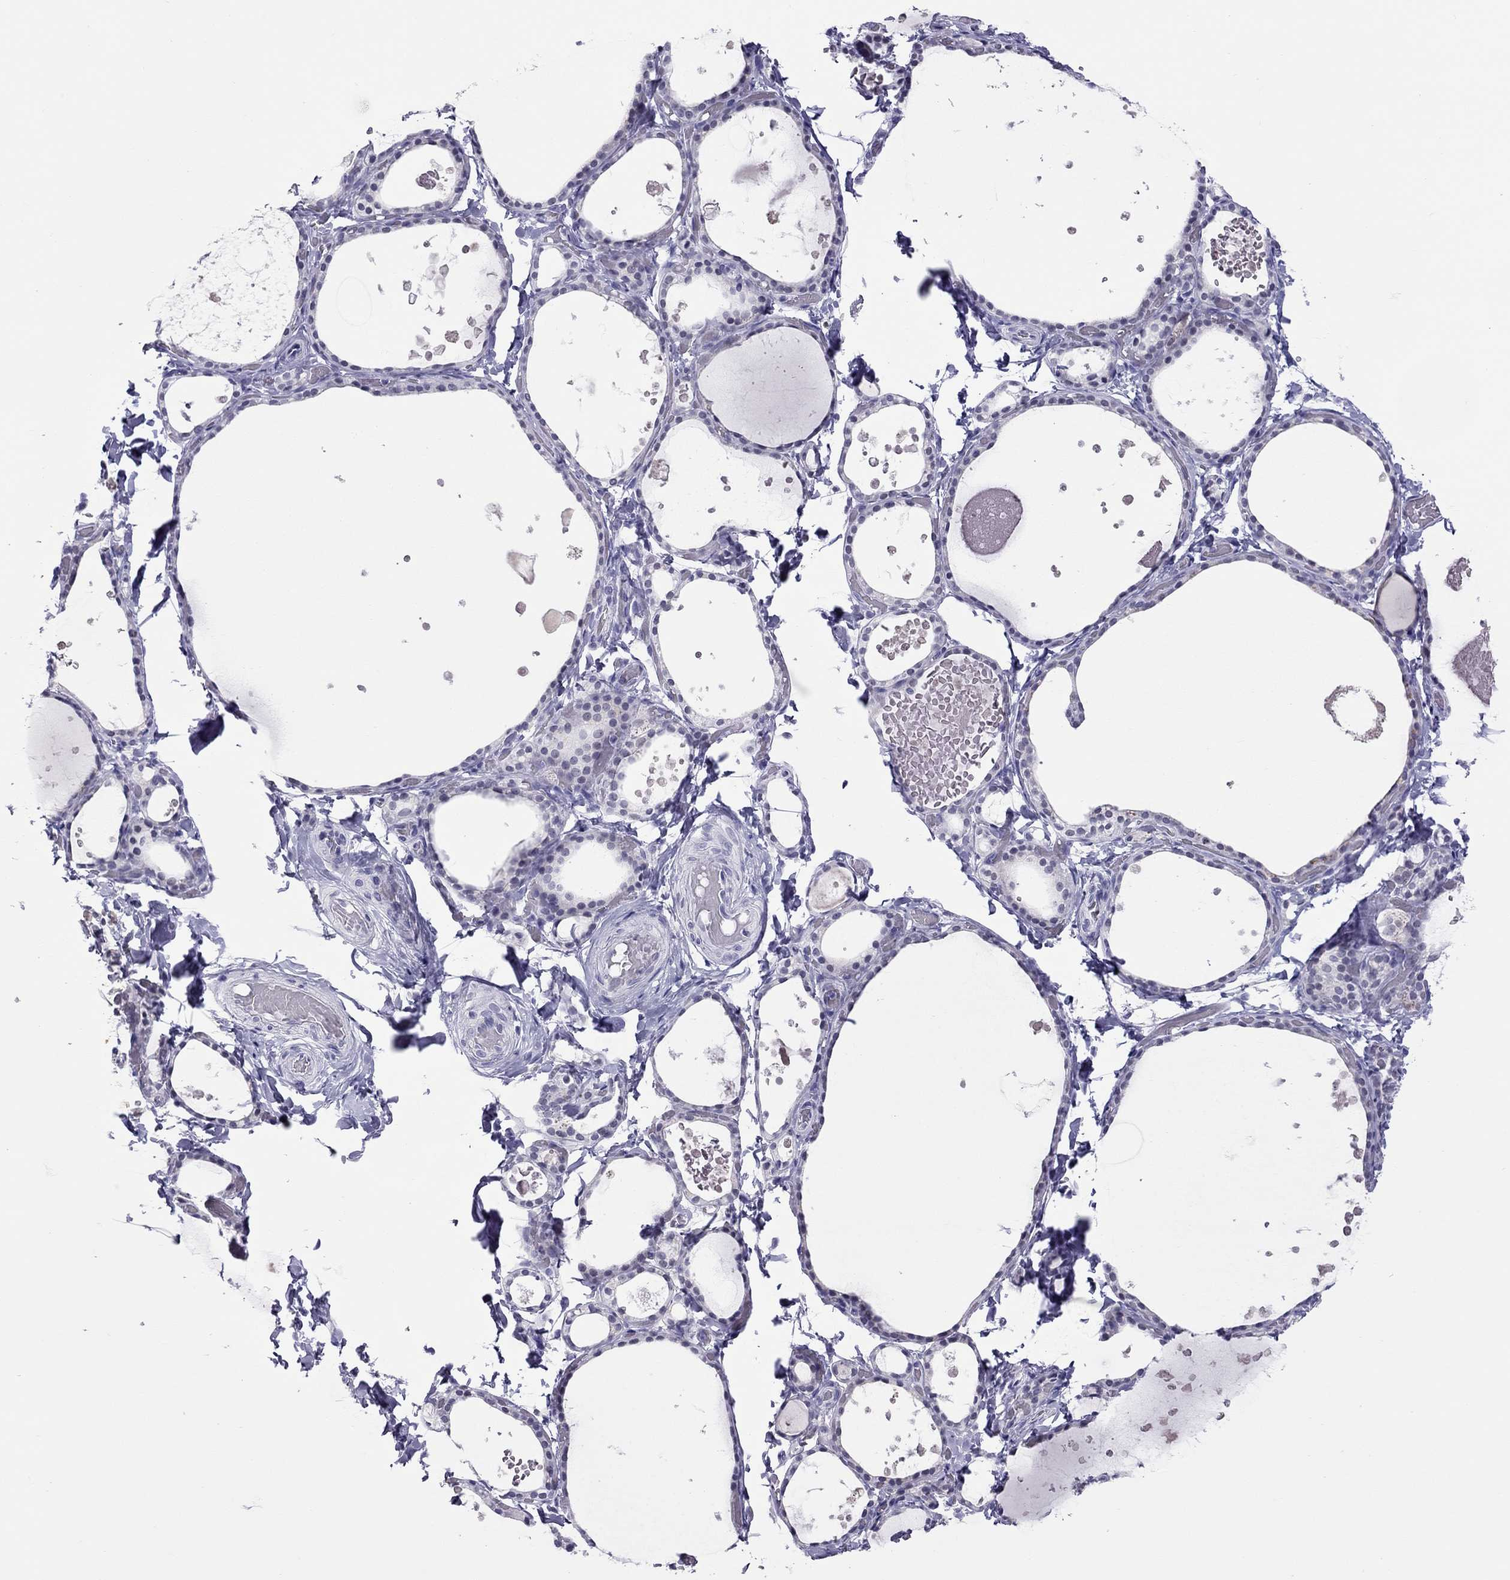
{"staining": {"intensity": "negative", "quantity": "none", "location": "none"}, "tissue": "thyroid gland", "cell_type": "Glandular cells", "image_type": "normal", "snomed": [{"axis": "morphology", "description": "Normal tissue, NOS"}, {"axis": "topography", "description": "Thyroid gland"}], "caption": "An image of human thyroid gland is negative for staining in glandular cells. The staining was performed using DAB to visualize the protein expression in brown, while the nuclei were stained in blue with hematoxylin (Magnification: 20x).", "gene": "CHRNB3", "patient": {"sex": "female", "age": 56}}